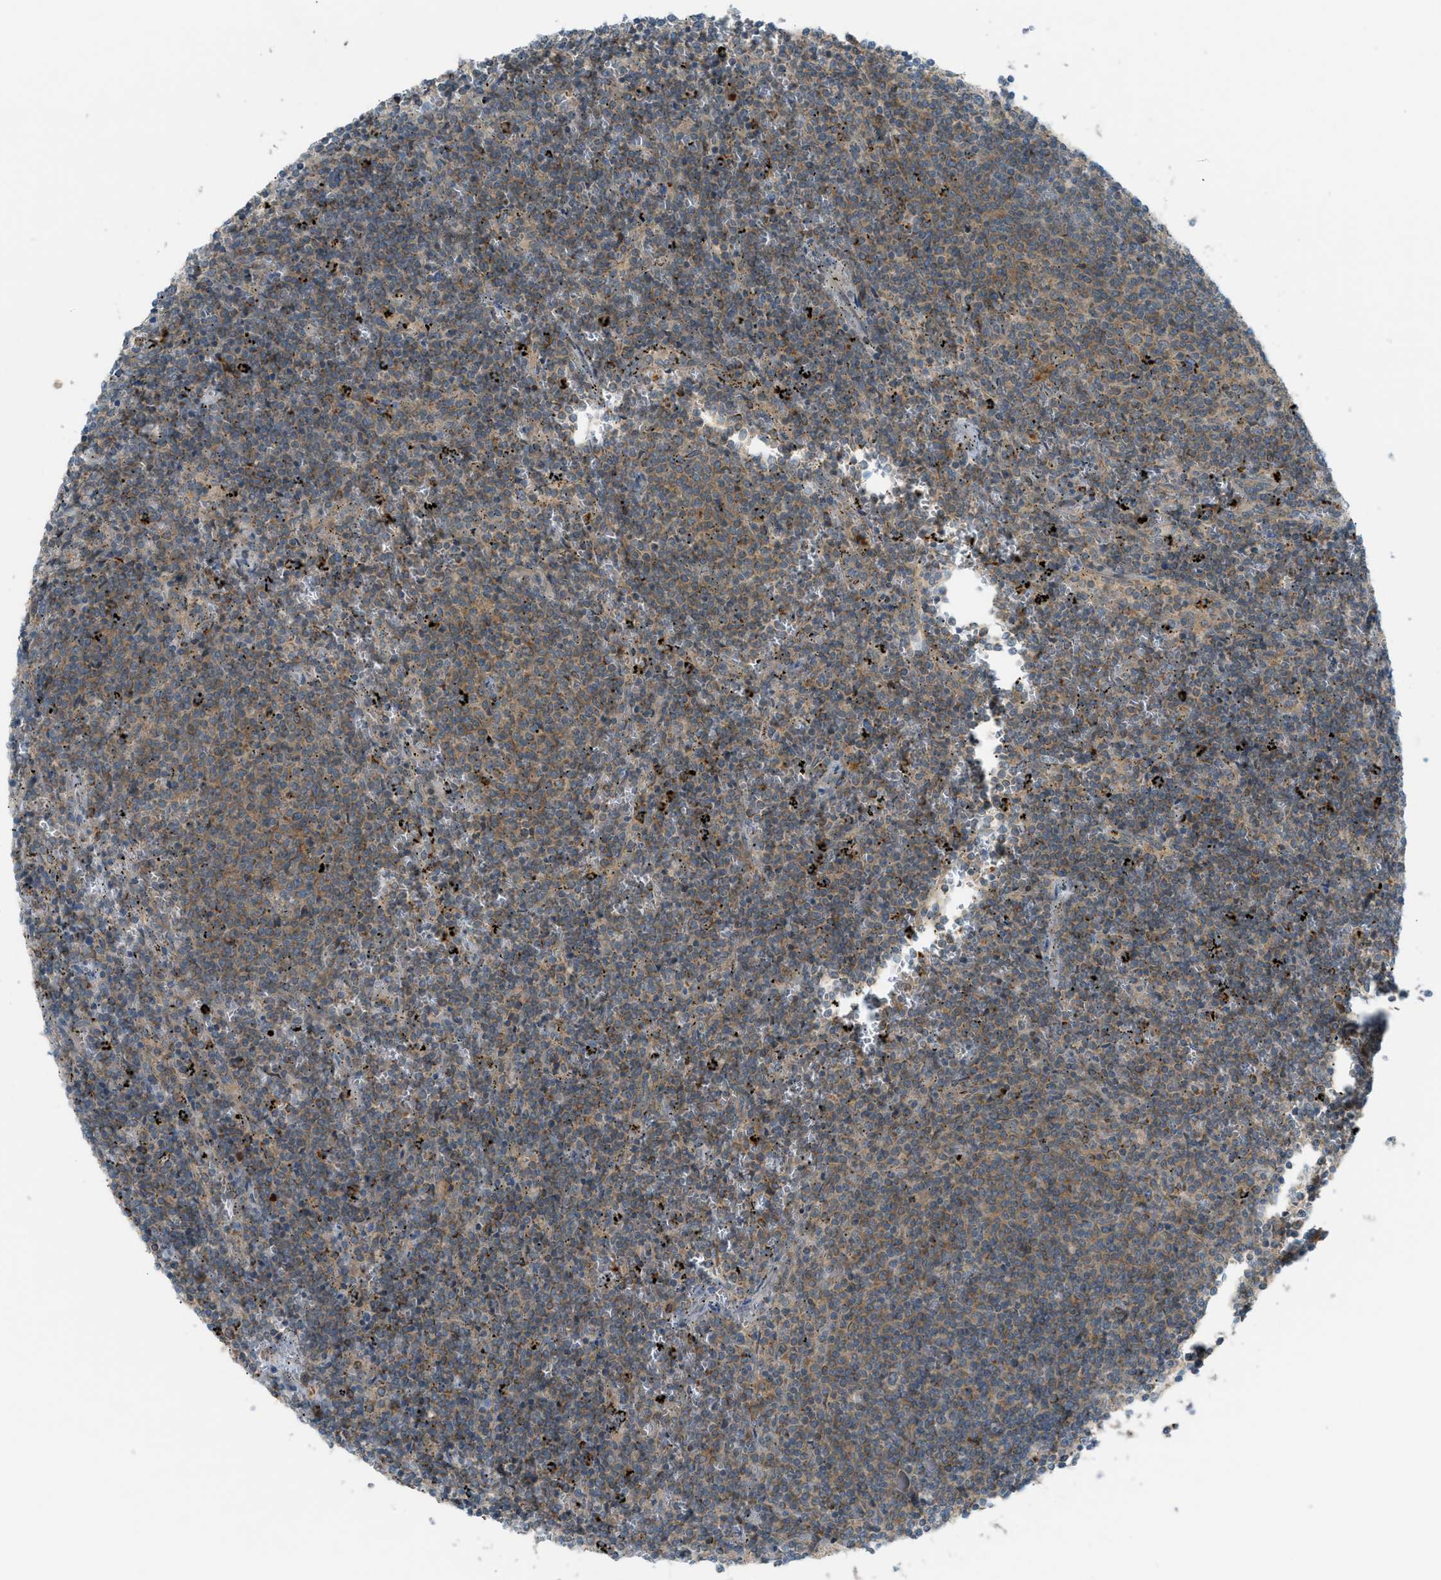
{"staining": {"intensity": "weak", "quantity": "25%-75%", "location": "cytoplasmic/membranous"}, "tissue": "lymphoma", "cell_type": "Tumor cells", "image_type": "cancer", "snomed": [{"axis": "morphology", "description": "Malignant lymphoma, non-Hodgkin's type, Low grade"}, {"axis": "topography", "description": "Spleen"}], "caption": "Lymphoma stained with a protein marker demonstrates weak staining in tumor cells.", "gene": "DYRK1A", "patient": {"sex": "female", "age": 50}}